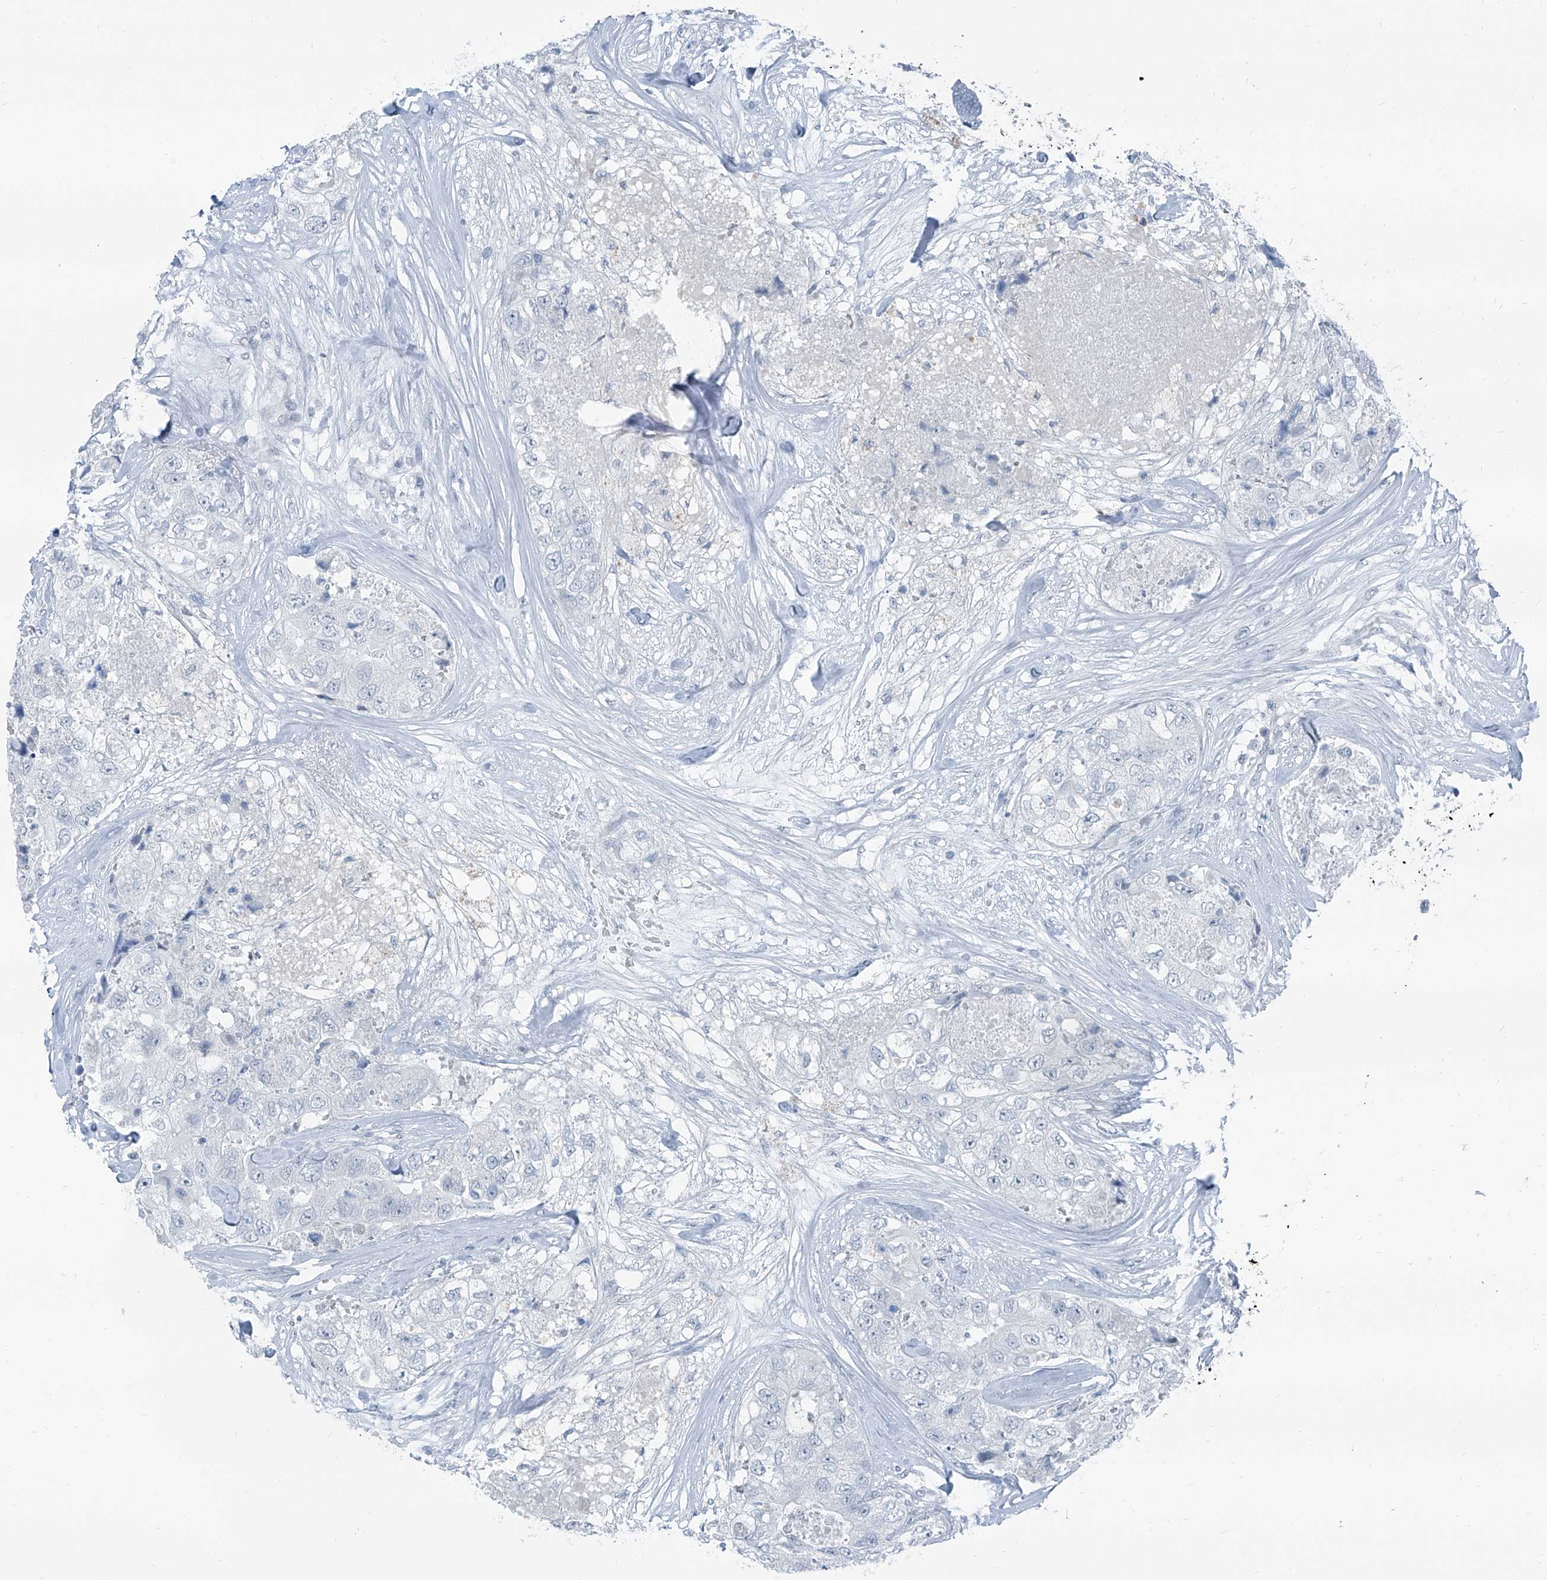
{"staining": {"intensity": "negative", "quantity": "none", "location": "none"}, "tissue": "breast cancer", "cell_type": "Tumor cells", "image_type": "cancer", "snomed": [{"axis": "morphology", "description": "Duct carcinoma"}, {"axis": "topography", "description": "Breast"}], "caption": "Breast invasive ductal carcinoma was stained to show a protein in brown. There is no significant staining in tumor cells.", "gene": "RGN", "patient": {"sex": "female", "age": 62}}